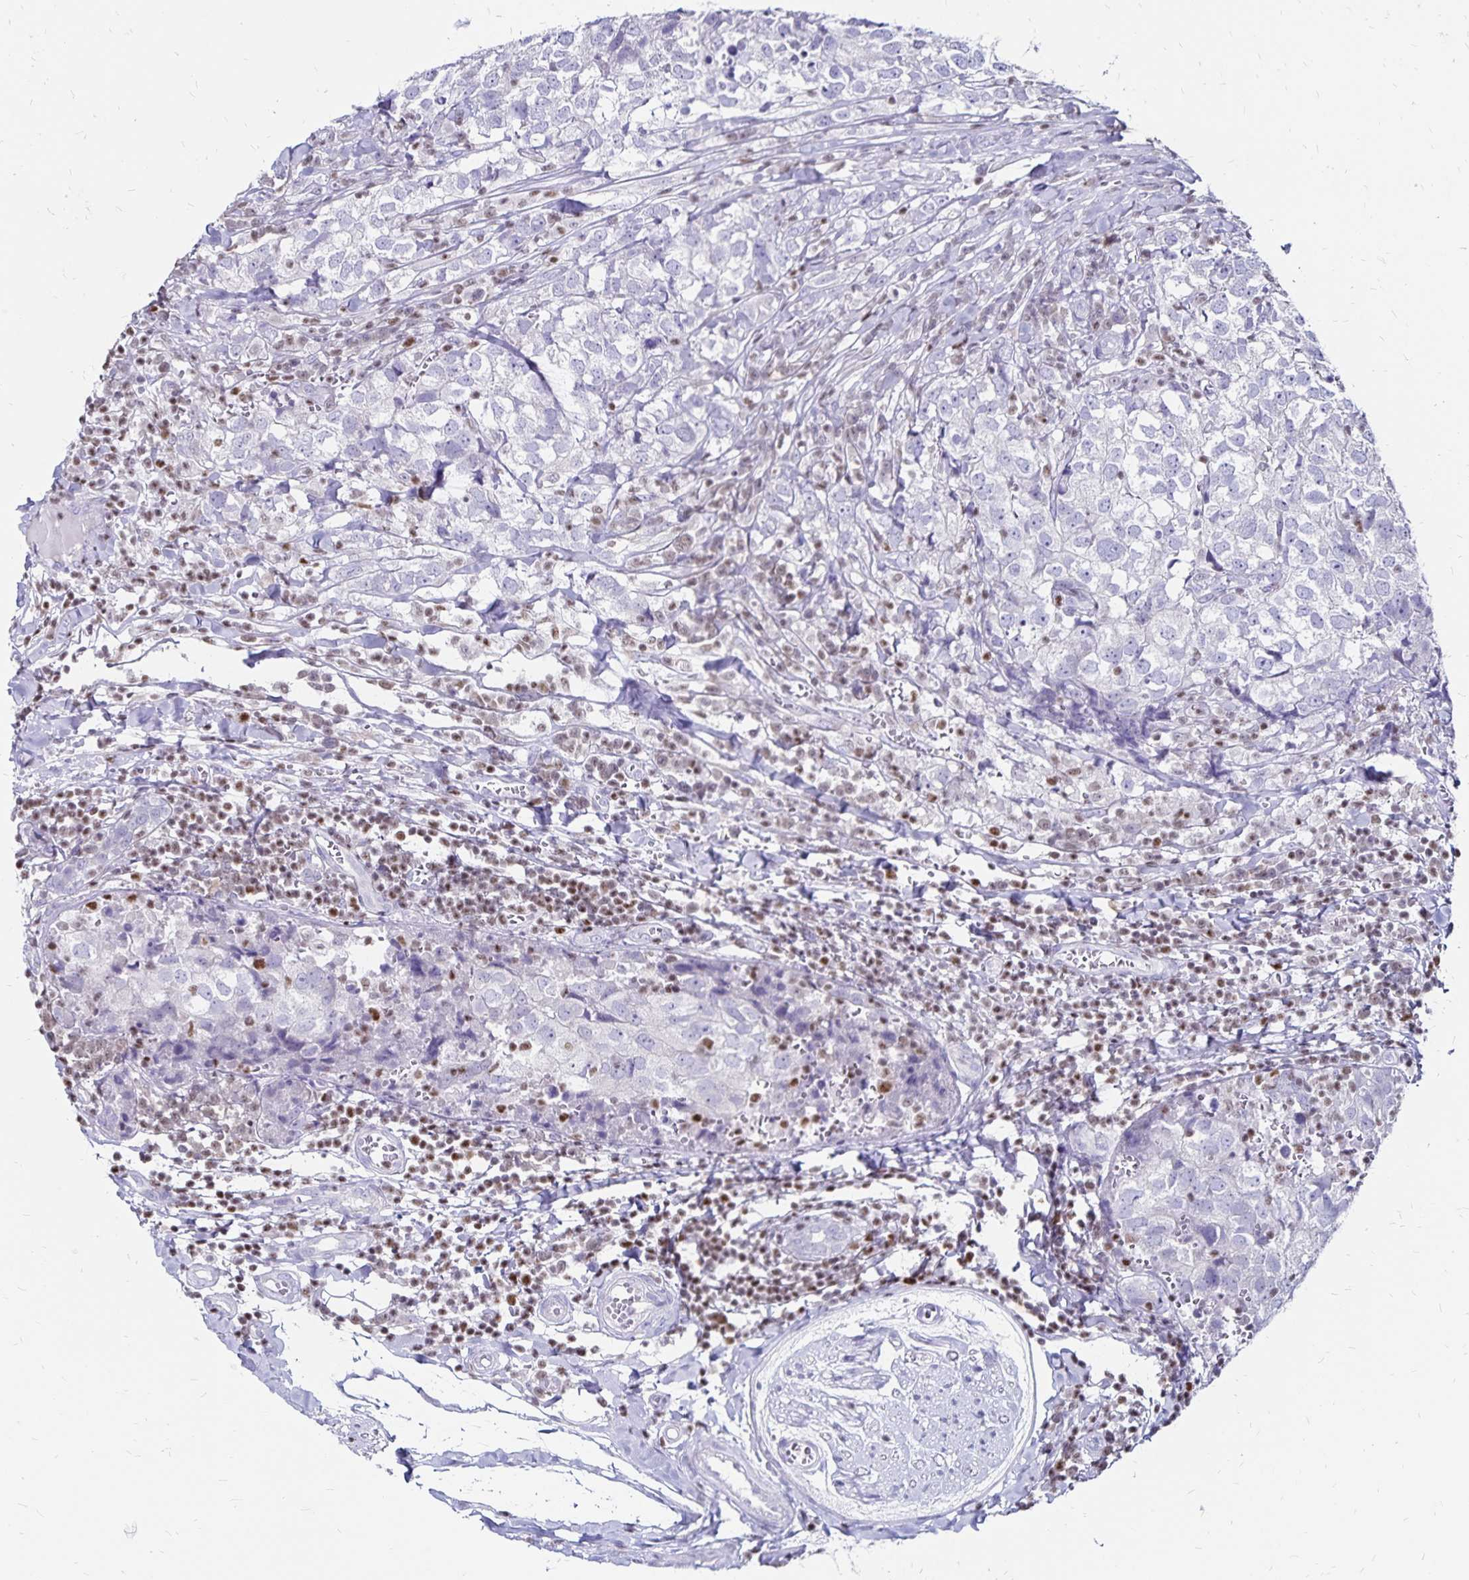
{"staining": {"intensity": "negative", "quantity": "none", "location": "none"}, "tissue": "breast cancer", "cell_type": "Tumor cells", "image_type": "cancer", "snomed": [{"axis": "morphology", "description": "Duct carcinoma"}, {"axis": "topography", "description": "Breast"}], "caption": "Protein analysis of breast cancer (intraductal carcinoma) shows no significant expression in tumor cells.", "gene": "IKZF1", "patient": {"sex": "female", "age": 30}}